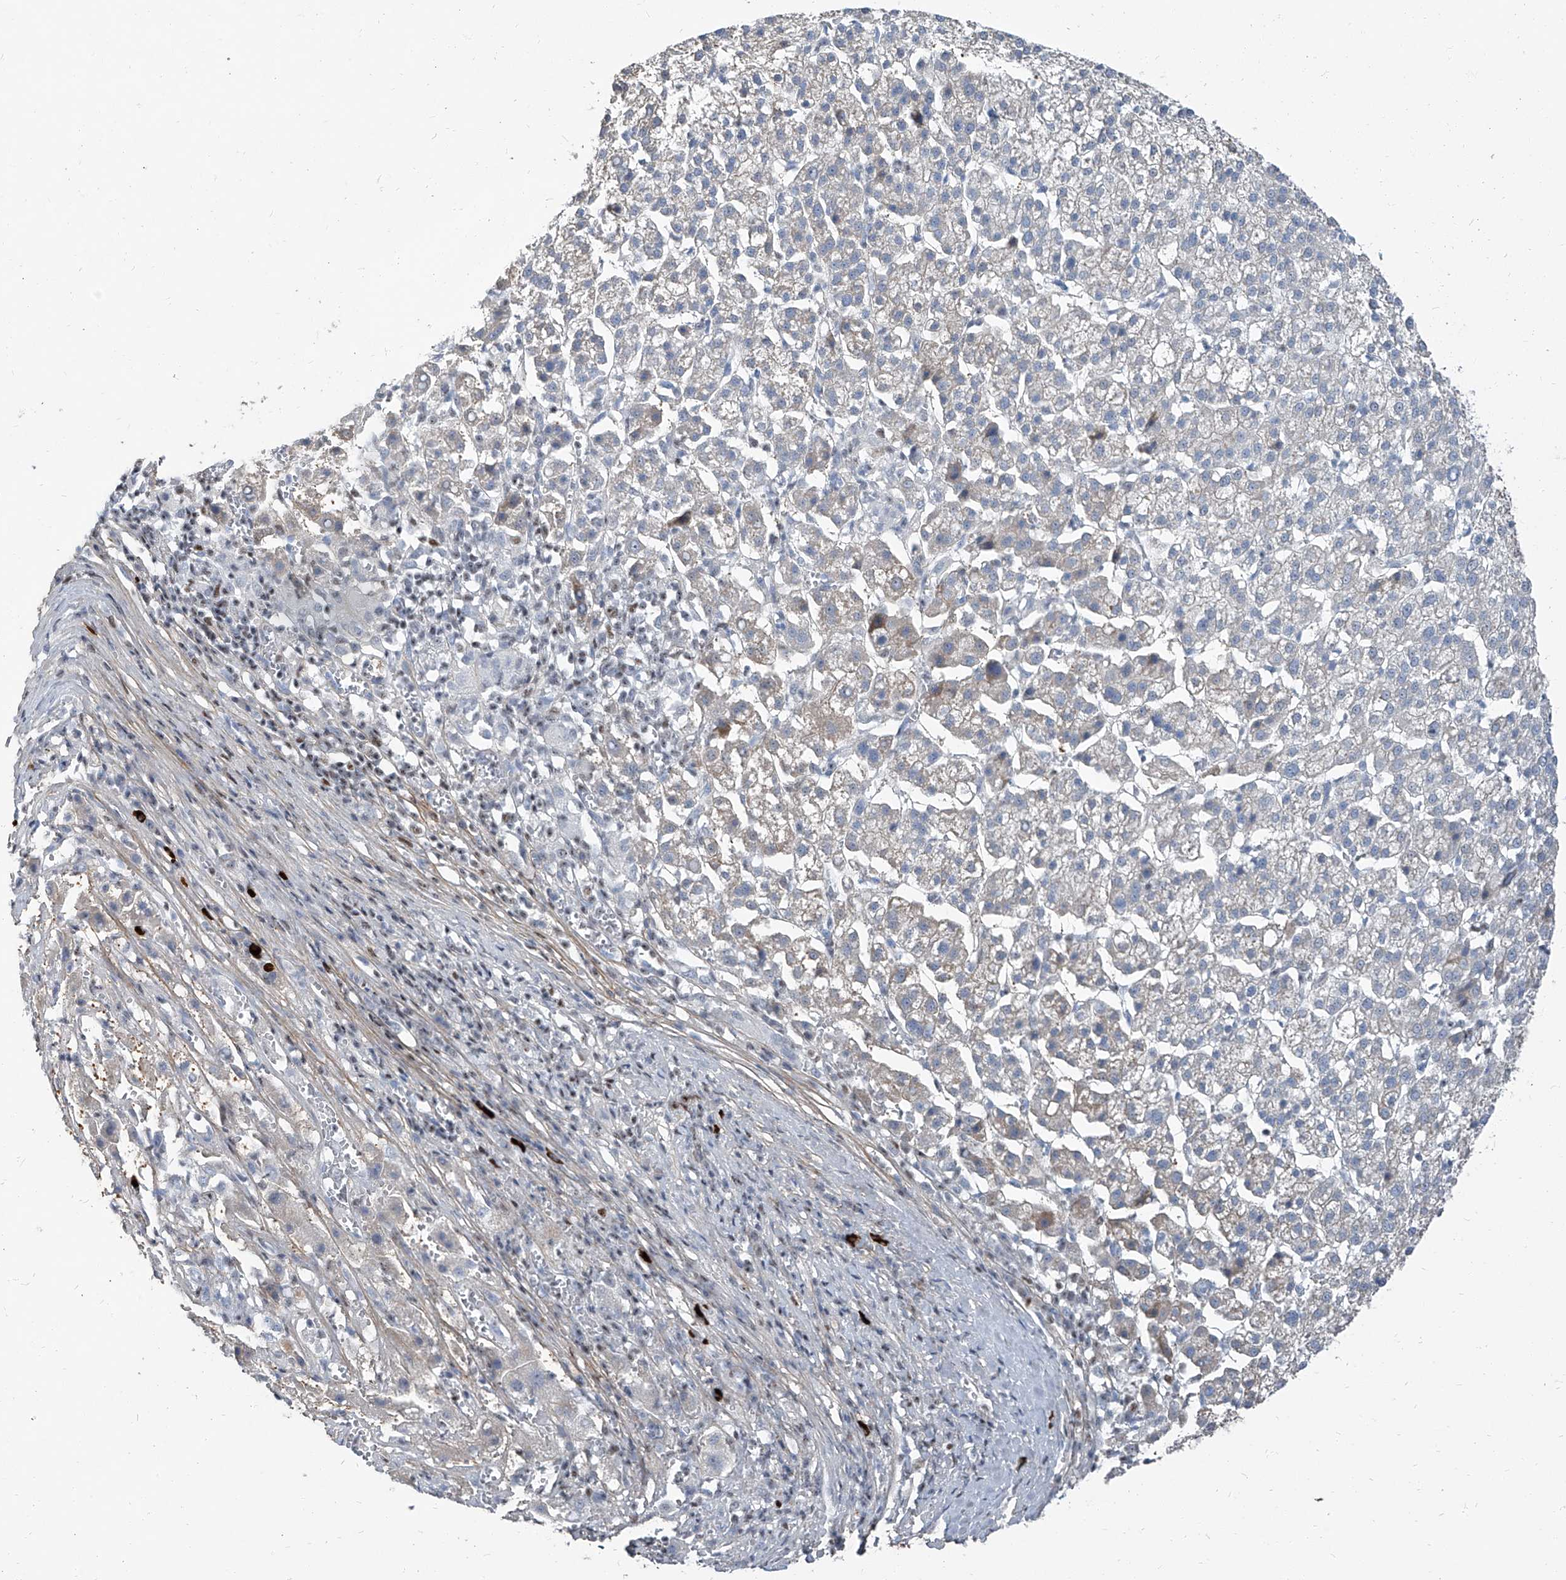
{"staining": {"intensity": "negative", "quantity": "none", "location": "none"}, "tissue": "liver cancer", "cell_type": "Tumor cells", "image_type": "cancer", "snomed": [{"axis": "morphology", "description": "Carcinoma, Hepatocellular, NOS"}, {"axis": "topography", "description": "Liver"}], "caption": "Liver cancer (hepatocellular carcinoma) was stained to show a protein in brown. There is no significant staining in tumor cells.", "gene": "HOXA3", "patient": {"sex": "female", "age": 58}}